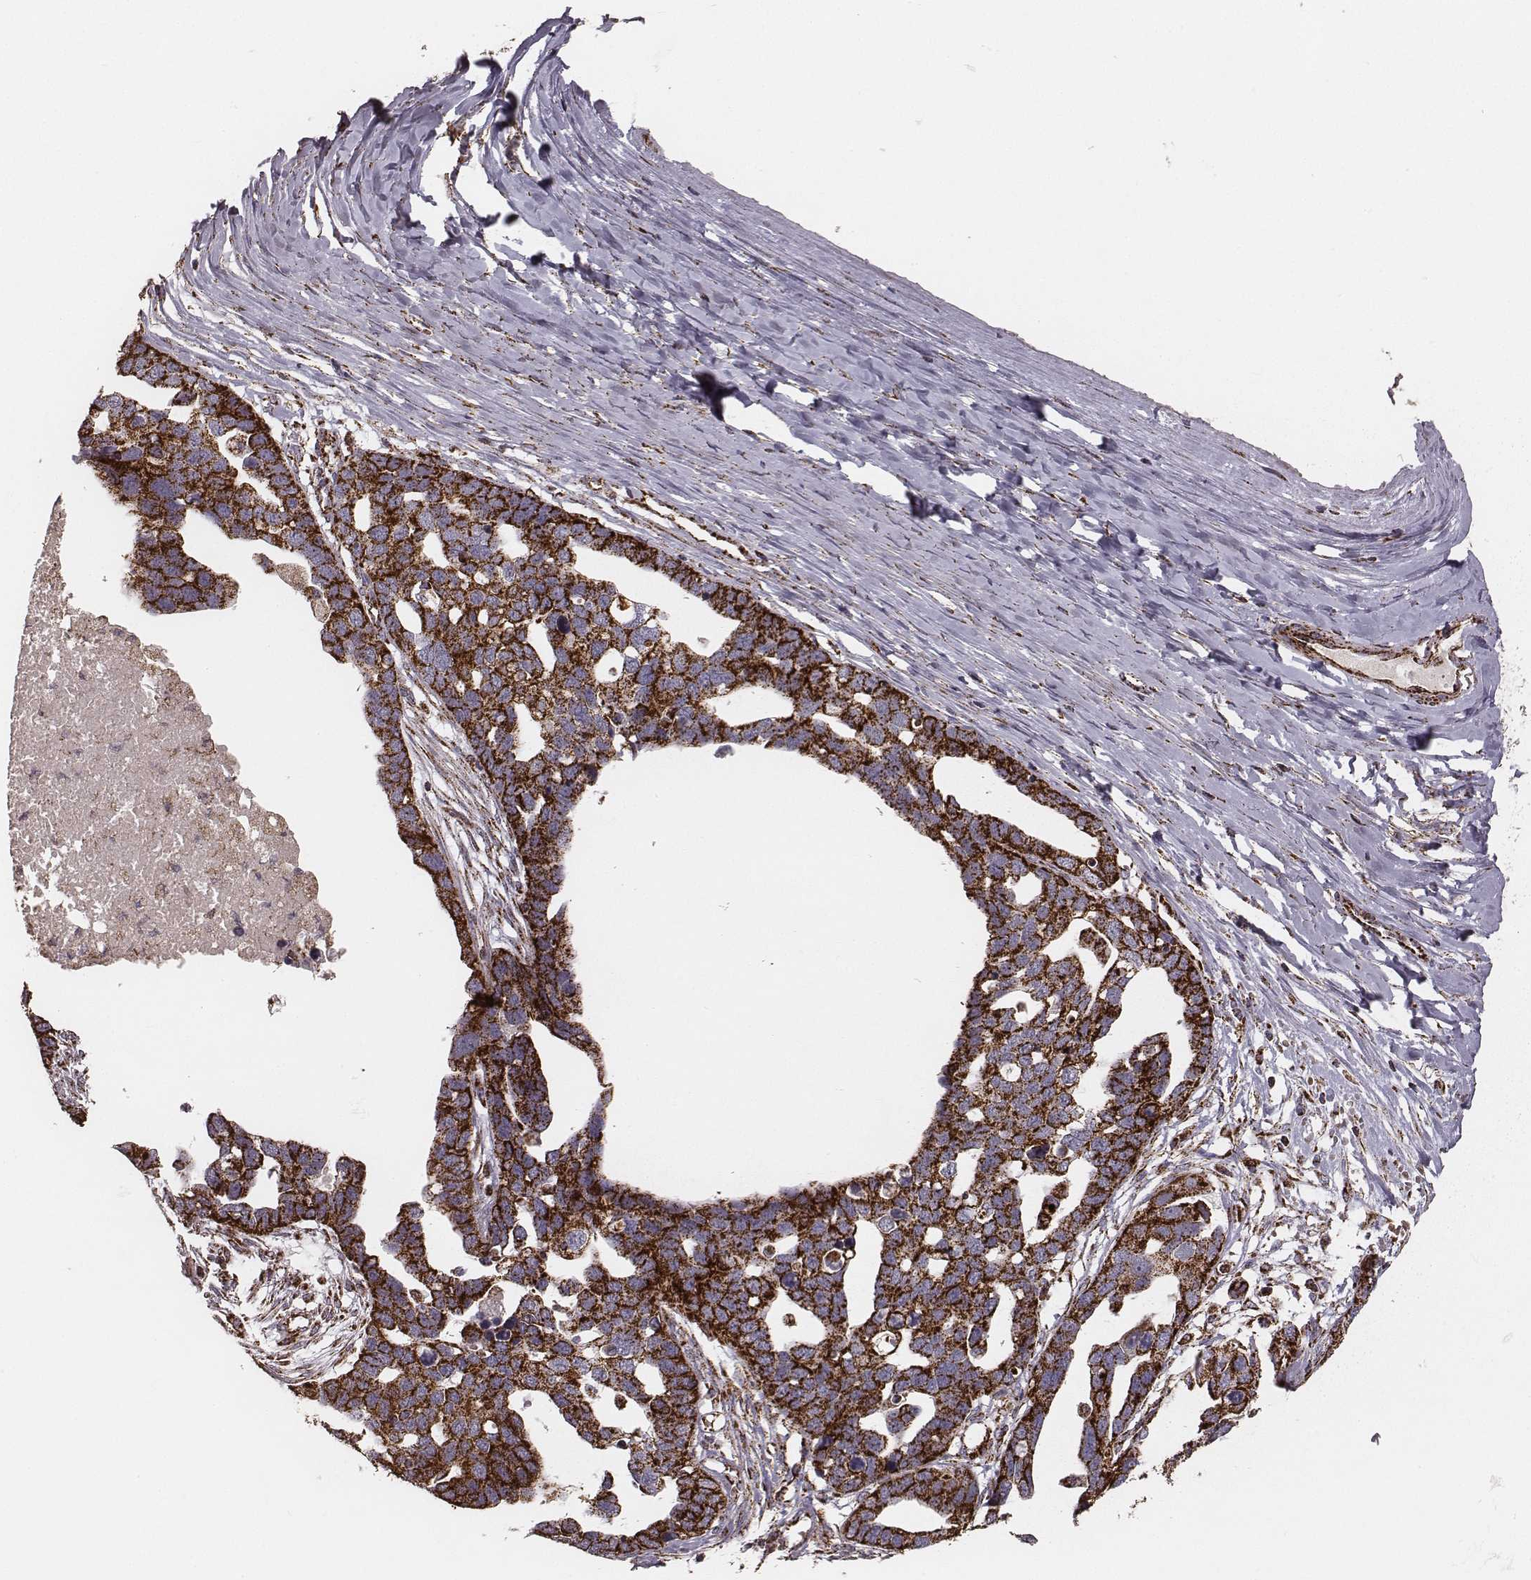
{"staining": {"intensity": "strong", "quantity": ">75%", "location": "cytoplasmic/membranous"}, "tissue": "ovarian cancer", "cell_type": "Tumor cells", "image_type": "cancer", "snomed": [{"axis": "morphology", "description": "Cystadenocarcinoma, serous, NOS"}, {"axis": "topography", "description": "Ovary"}], "caption": "A high-resolution histopathology image shows immunohistochemistry (IHC) staining of ovarian cancer, which shows strong cytoplasmic/membranous staining in about >75% of tumor cells.", "gene": "TUFM", "patient": {"sex": "female", "age": 54}}